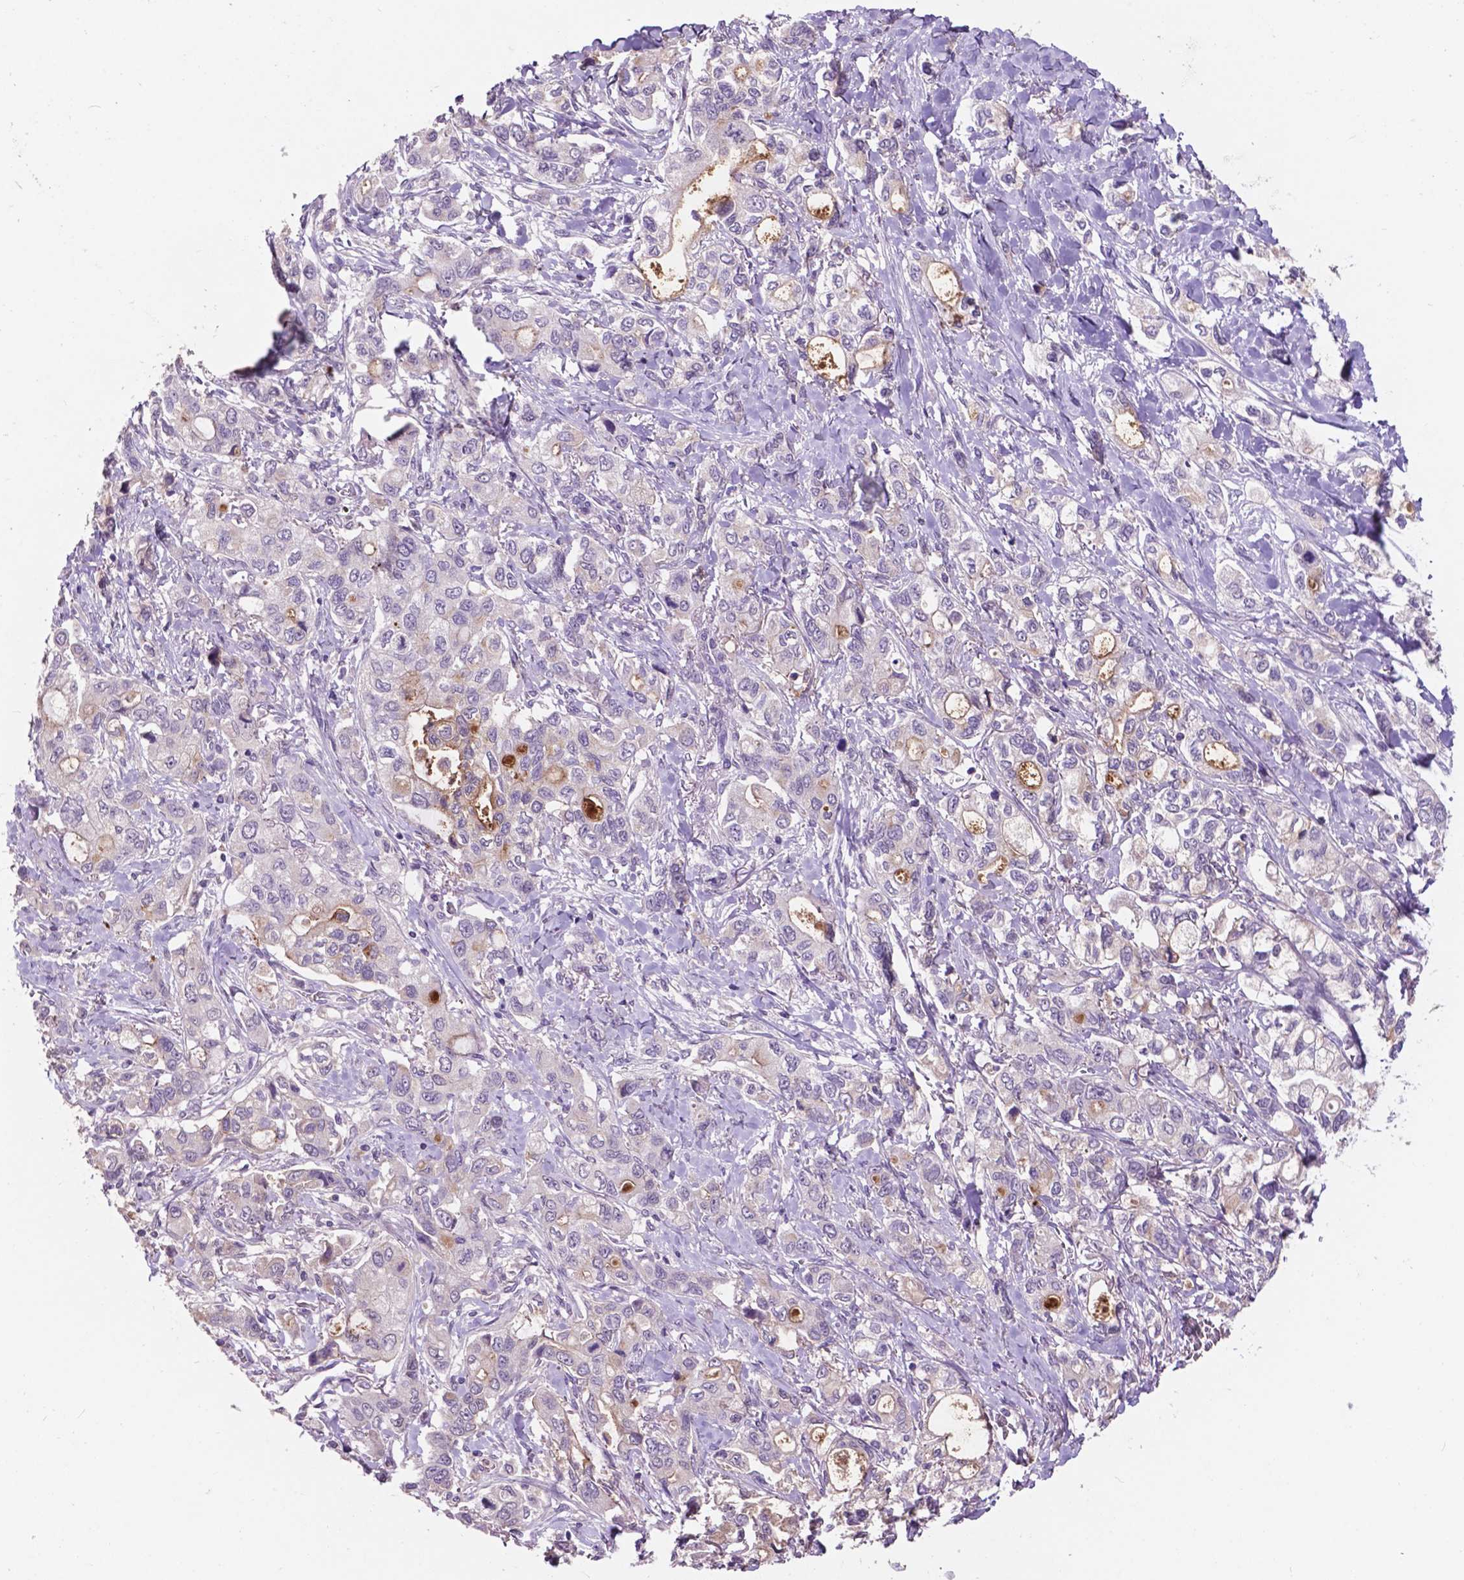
{"staining": {"intensity": "weak", "quantity": "<25%", "location": "cytoplasmic/membranous"}, "tissue": "stomach cancer", "cell_type": "Tumor cells", "image_type": "cancer", "snomed": [{"axis": "morphology", "description": "Adenocarcinoma, NOS"}, {"axis": "topography", "description": "Stomach"}], "caption": "DAB immunohistochemical staining of human stomach cancer reveals no significant expression in tumor cells.", "gene": "PLSCR1", "patient": {"sex": "male", "age": 63}}